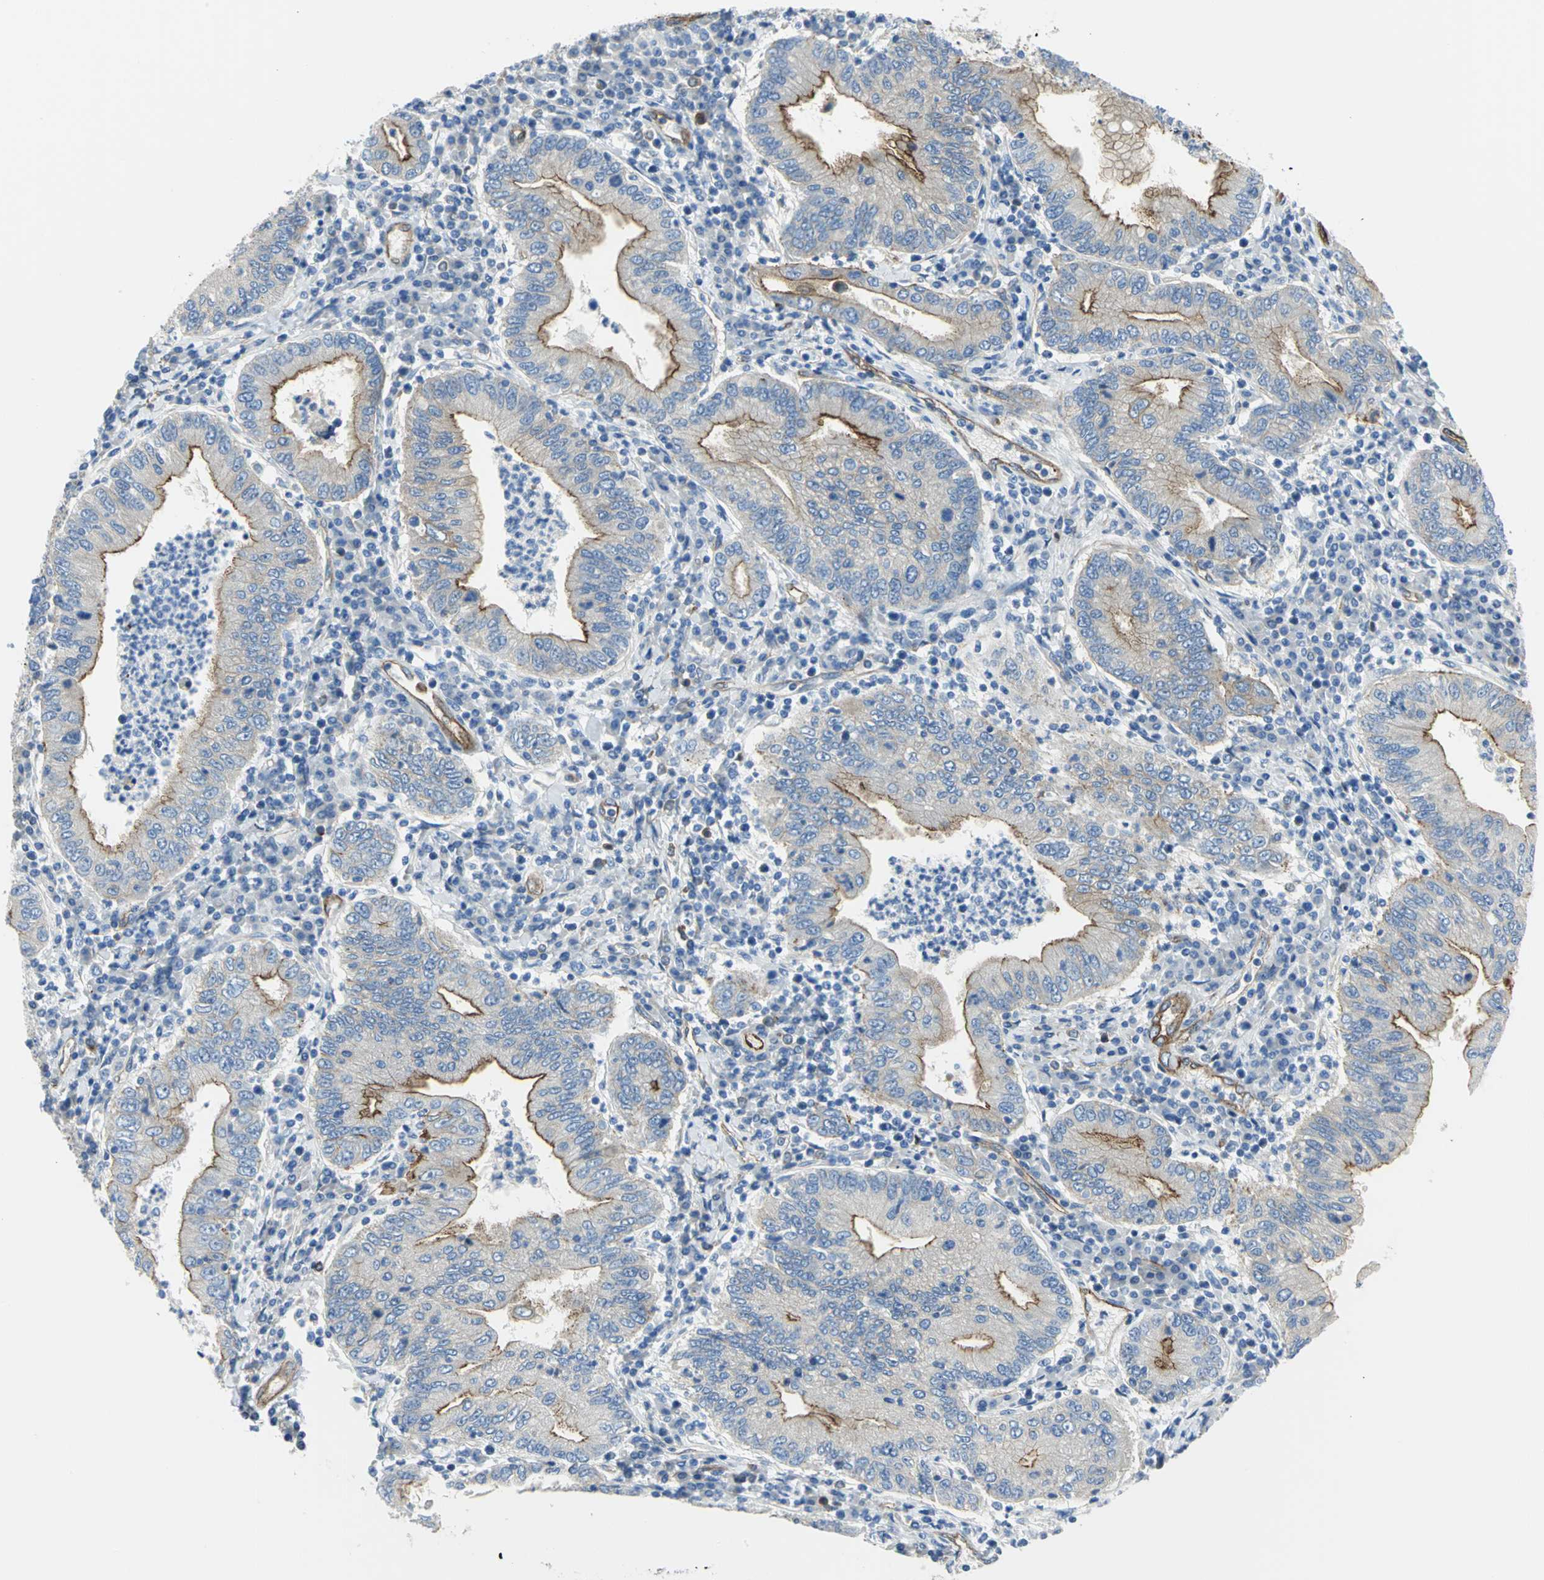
{"staining": {"intensity": "strong", "quantity": "25%-75%", "location": "cytoplasmic/membranous"}, "tissue": "stomach cancer", "cell_type": "Tumor cells", "image_type": "cancer", "snomed": [{"axis": "morphology", "description": "Normal tissue, NOS"}, {"axis": "morphology", "description": "Adenocarcinoma, NOS"}, {"axis": "topography", "description": "Esophagus"}, {"axis": "topography", "description": "Stomach, upper"}, {"axis": "topography", "description": "Peripheral nerve tissue"}], "caption": "This image displays IHC staining of stomach cancer, with high strong cytoplasmic/membranous positivity in about 25%-75% of tumor cells.", "gene": "FLNB", "patient": {"sex": "male", "age": 62}}